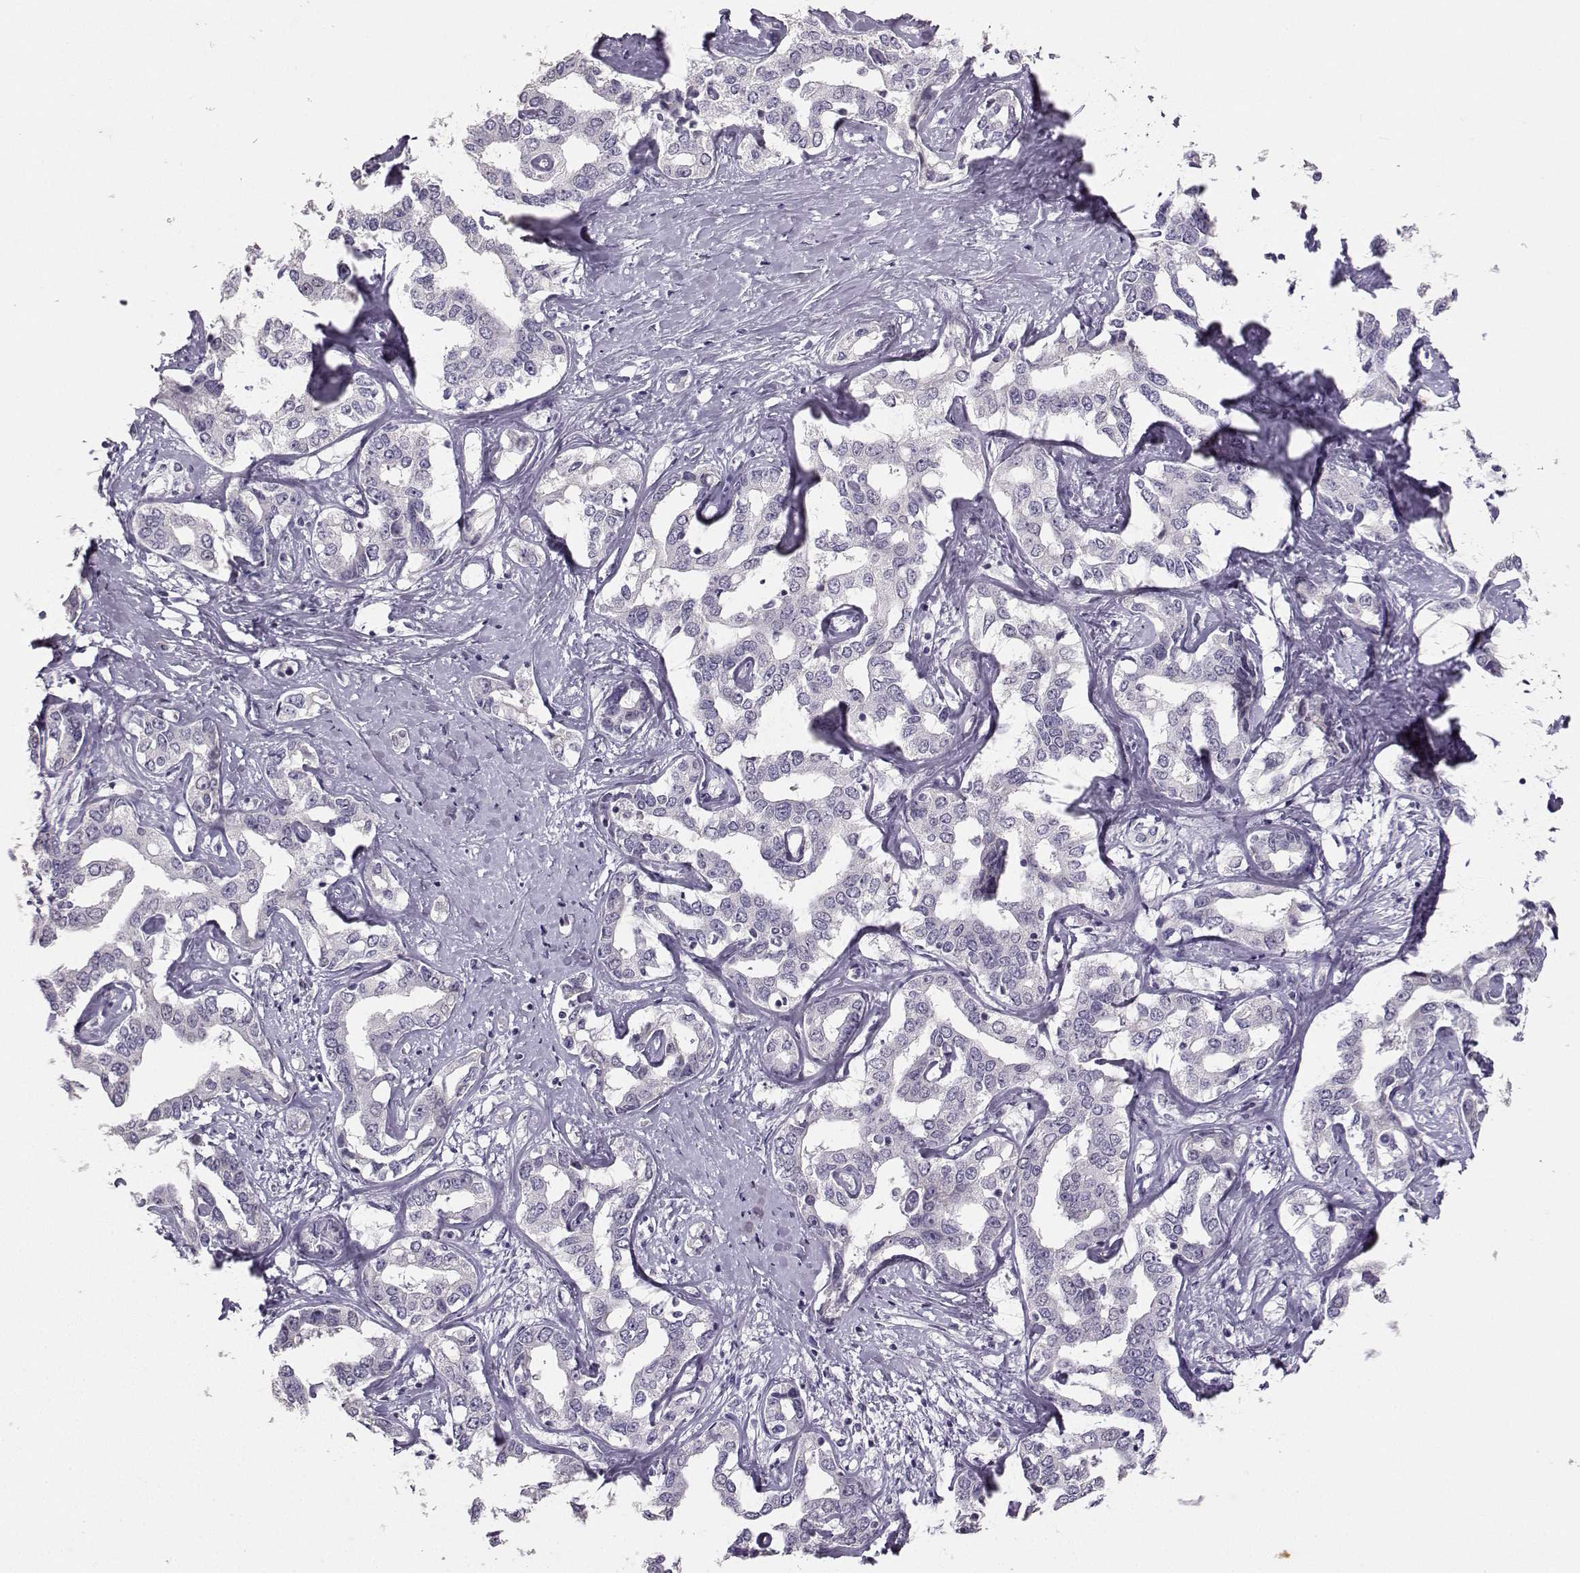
{"staining": {"intensity": "negative", "quantity": "none", "location": "none"}, "tissue": "liver cancer", "cell_type": "Tumor cells", "image_type": "cancer", "snomed": [{"axis": "morphology", "description": "Cholangiocarcinoma"}, {"axis": "topography", "description": "Liver"}], "caption": "The photomicrograph demonstrates no significant positivity in tumor cells of liver cancer.", "gene": "PKP2", "patient": {"sex": "male", "age": 59}}